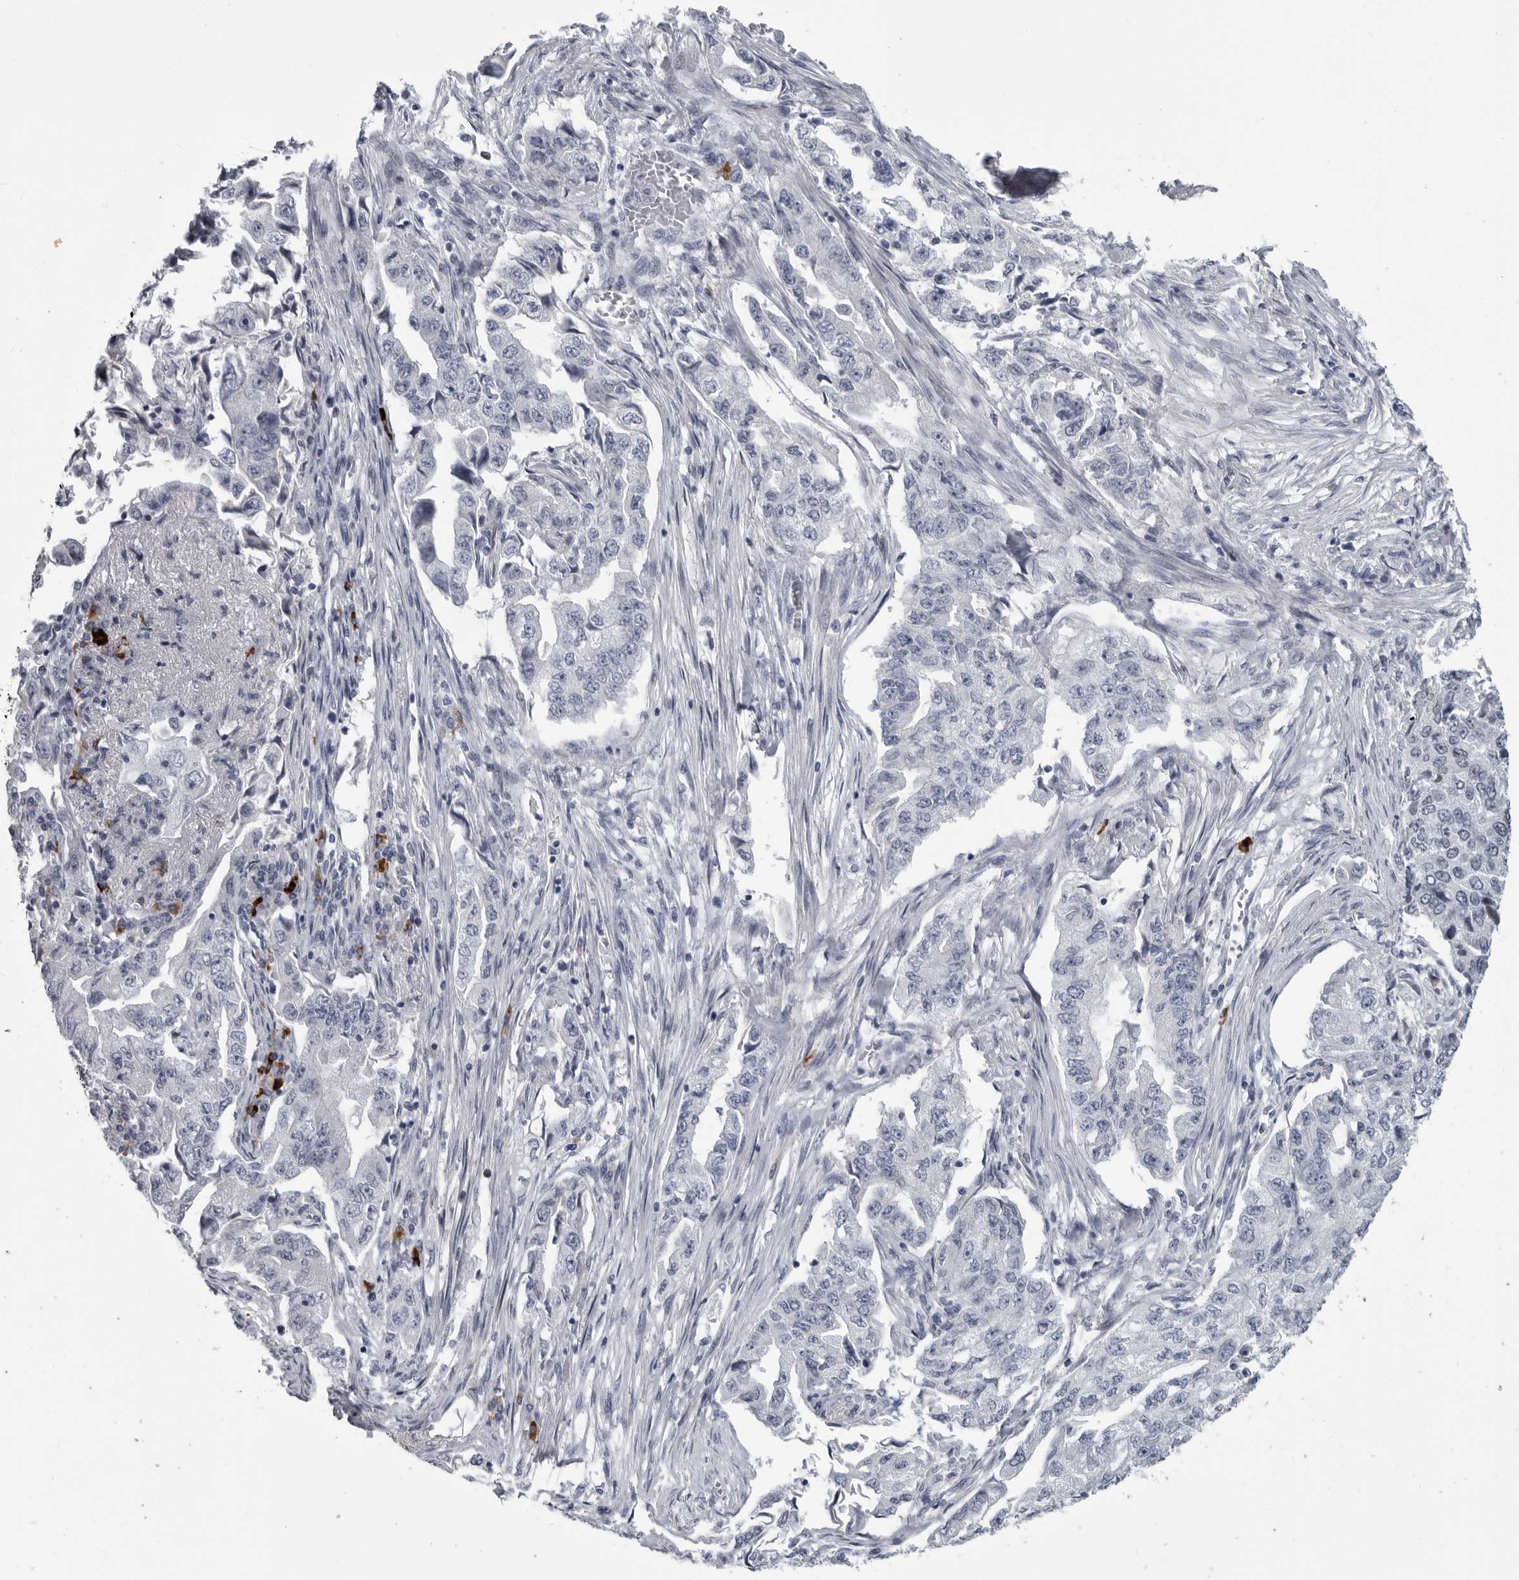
{"staining": {"intensity": "negative", "quantity": "none", "location": "none"}, "tissue": "lung cancer", "cell_type": "Tumor cells", "image_type": "cancer", "snomed": [{"axis": "morphology", "description": "Adenocarcinoma, NOS"}, {"axis": "topography", "description": "Lung"}], "caption": "Immunohistochemical staining of human lung cancer (adenocarcinoma) demonstrates no significant staining in tumor cells.", "gene": "SLC25A39", "patient": {"sex": "female", "age": 51}}